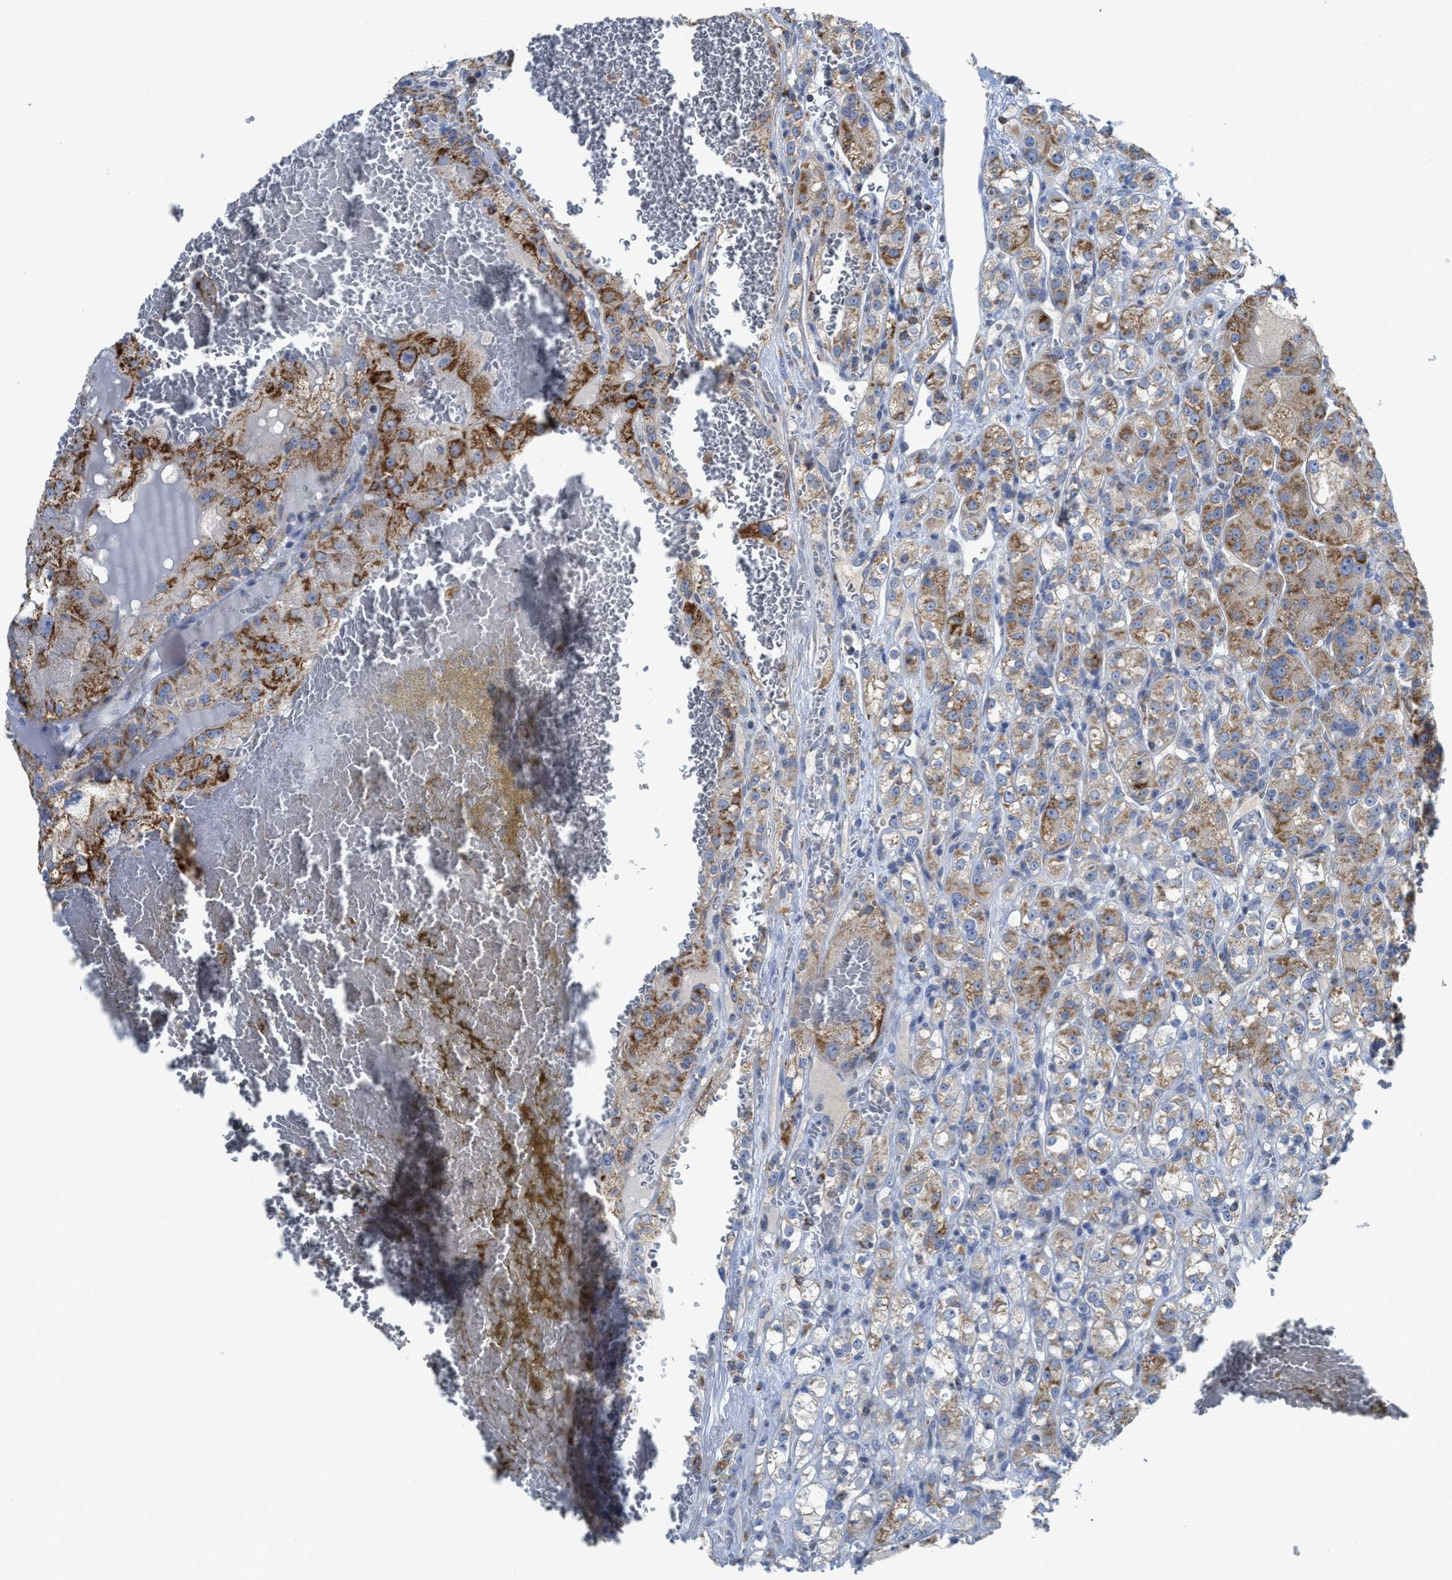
{"staining": {"intensity": "moderate", "quantity": ">75%", "location": "cytoplasmic/membranous"}, "tissue": "renal cancer", "cell_type": "Tumor cells", "image_type": "cancer", "snomed": [{"axis": "morphology", "description": "Normal tissue, NOS"}, {"axis": "morphology", "description": "Adenocarcinoma, NOS"}, {"axis": "topography", "description": "Kidney"}], "caption": "Immunohistochemistry (IHC) of renal adenocarcinoma exhibits medium levels of moderate cytoplasmic/membranous expression in approximately >75% of tumor cells. (Stains: DAB (3,3'-diaminobenzidine) in brown, nuclei in blue, Microscopy: brightfield microscopy at high magnification).", "gene": "GATD3", "patient": {"sex": "male", "age": 61}}